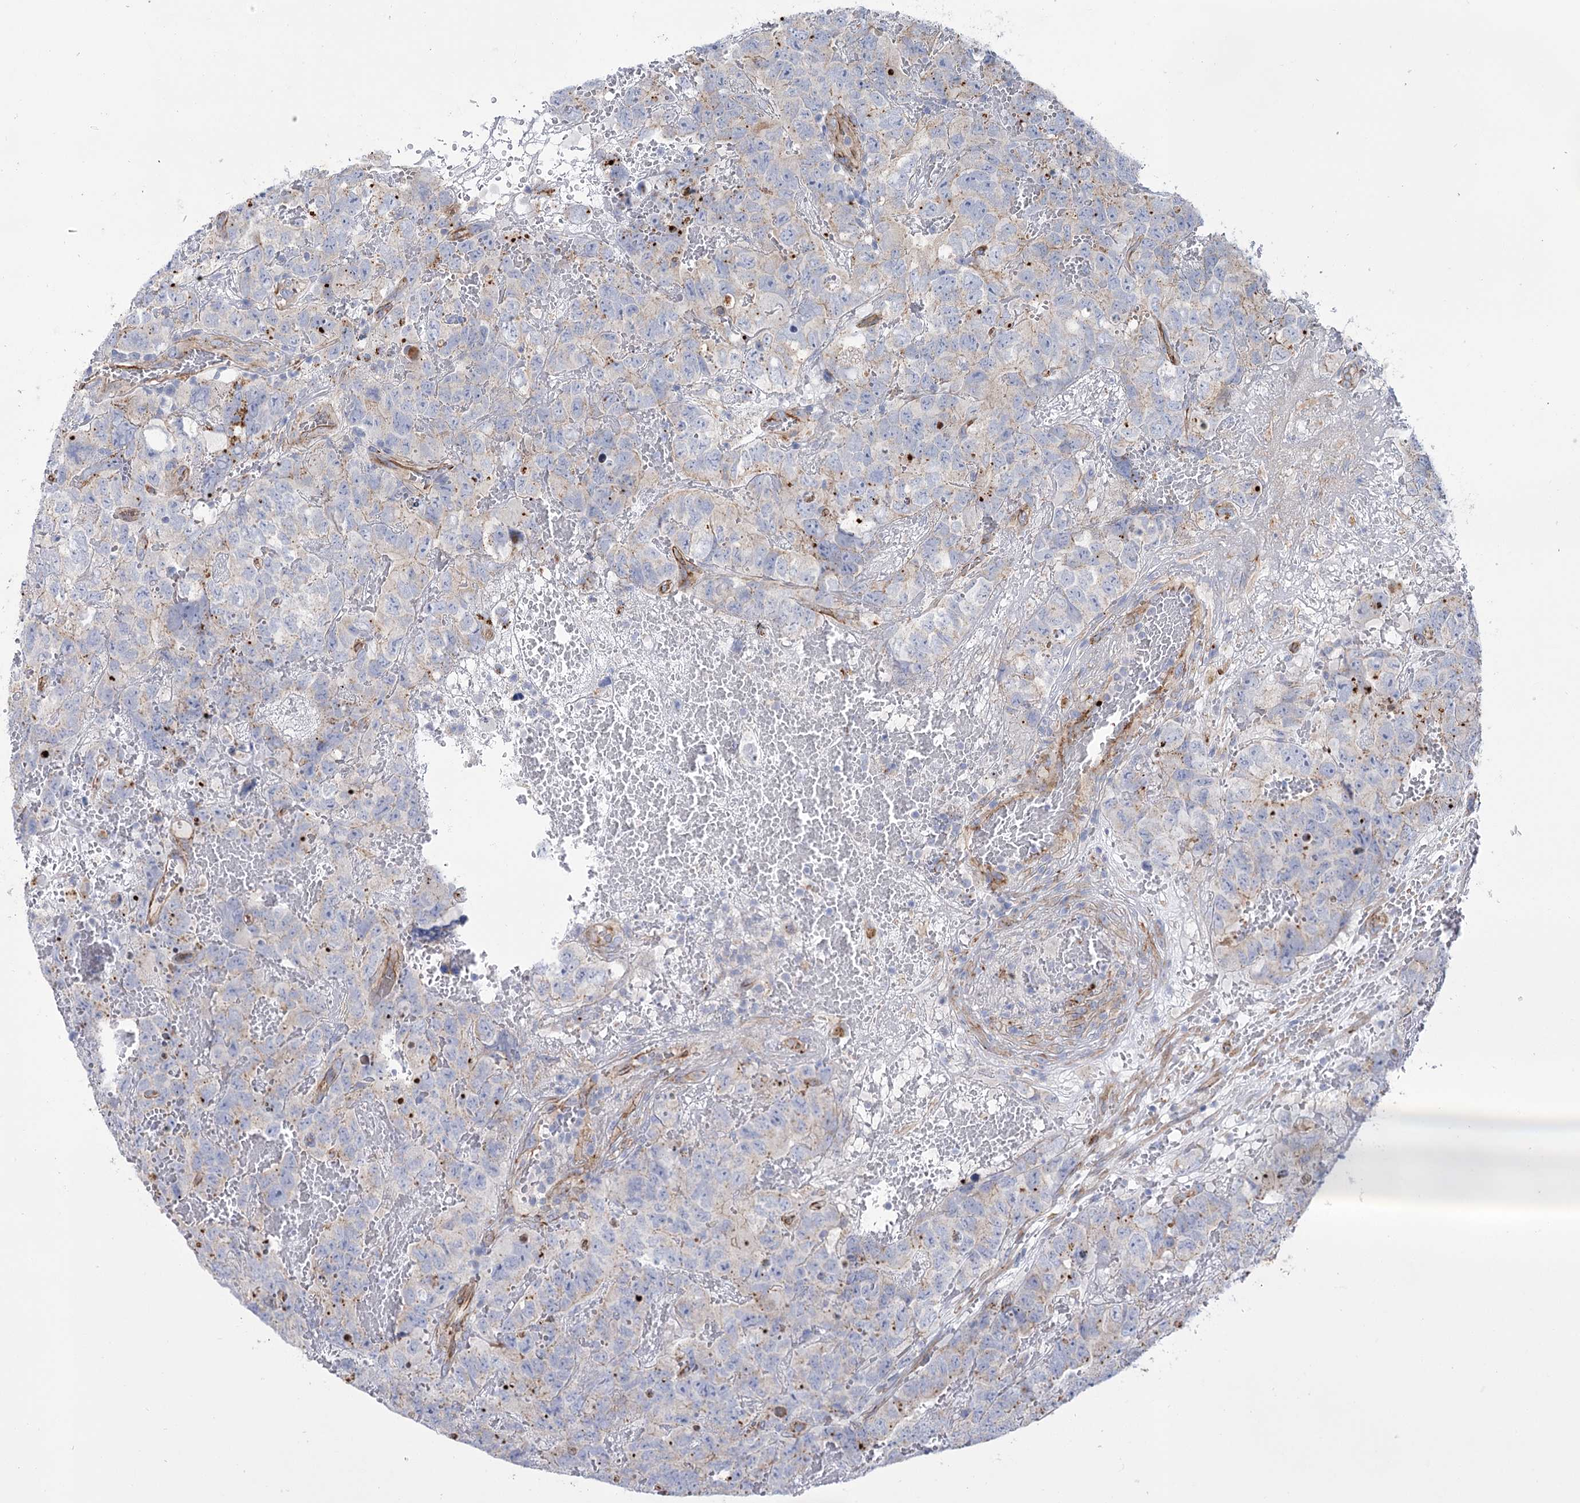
{"staining": {"intensity": "negative", "quantity": "none", "location": "none"}, "tissue": "testis cancer", "cell_type": "Tumor cells", "image_type": "cancer", "snomed": [{"axis": "morphology", "description": "Carcinoma, Embryonal, NOS"}, {"axis": "topography", "description": "Testis"}], "caption": "Tumor cells are negative for protein expression in human testis cancer (embryonal carcinoma).", "gene": "TMEM164", "patient": {"sex": "male", "age": 45}}